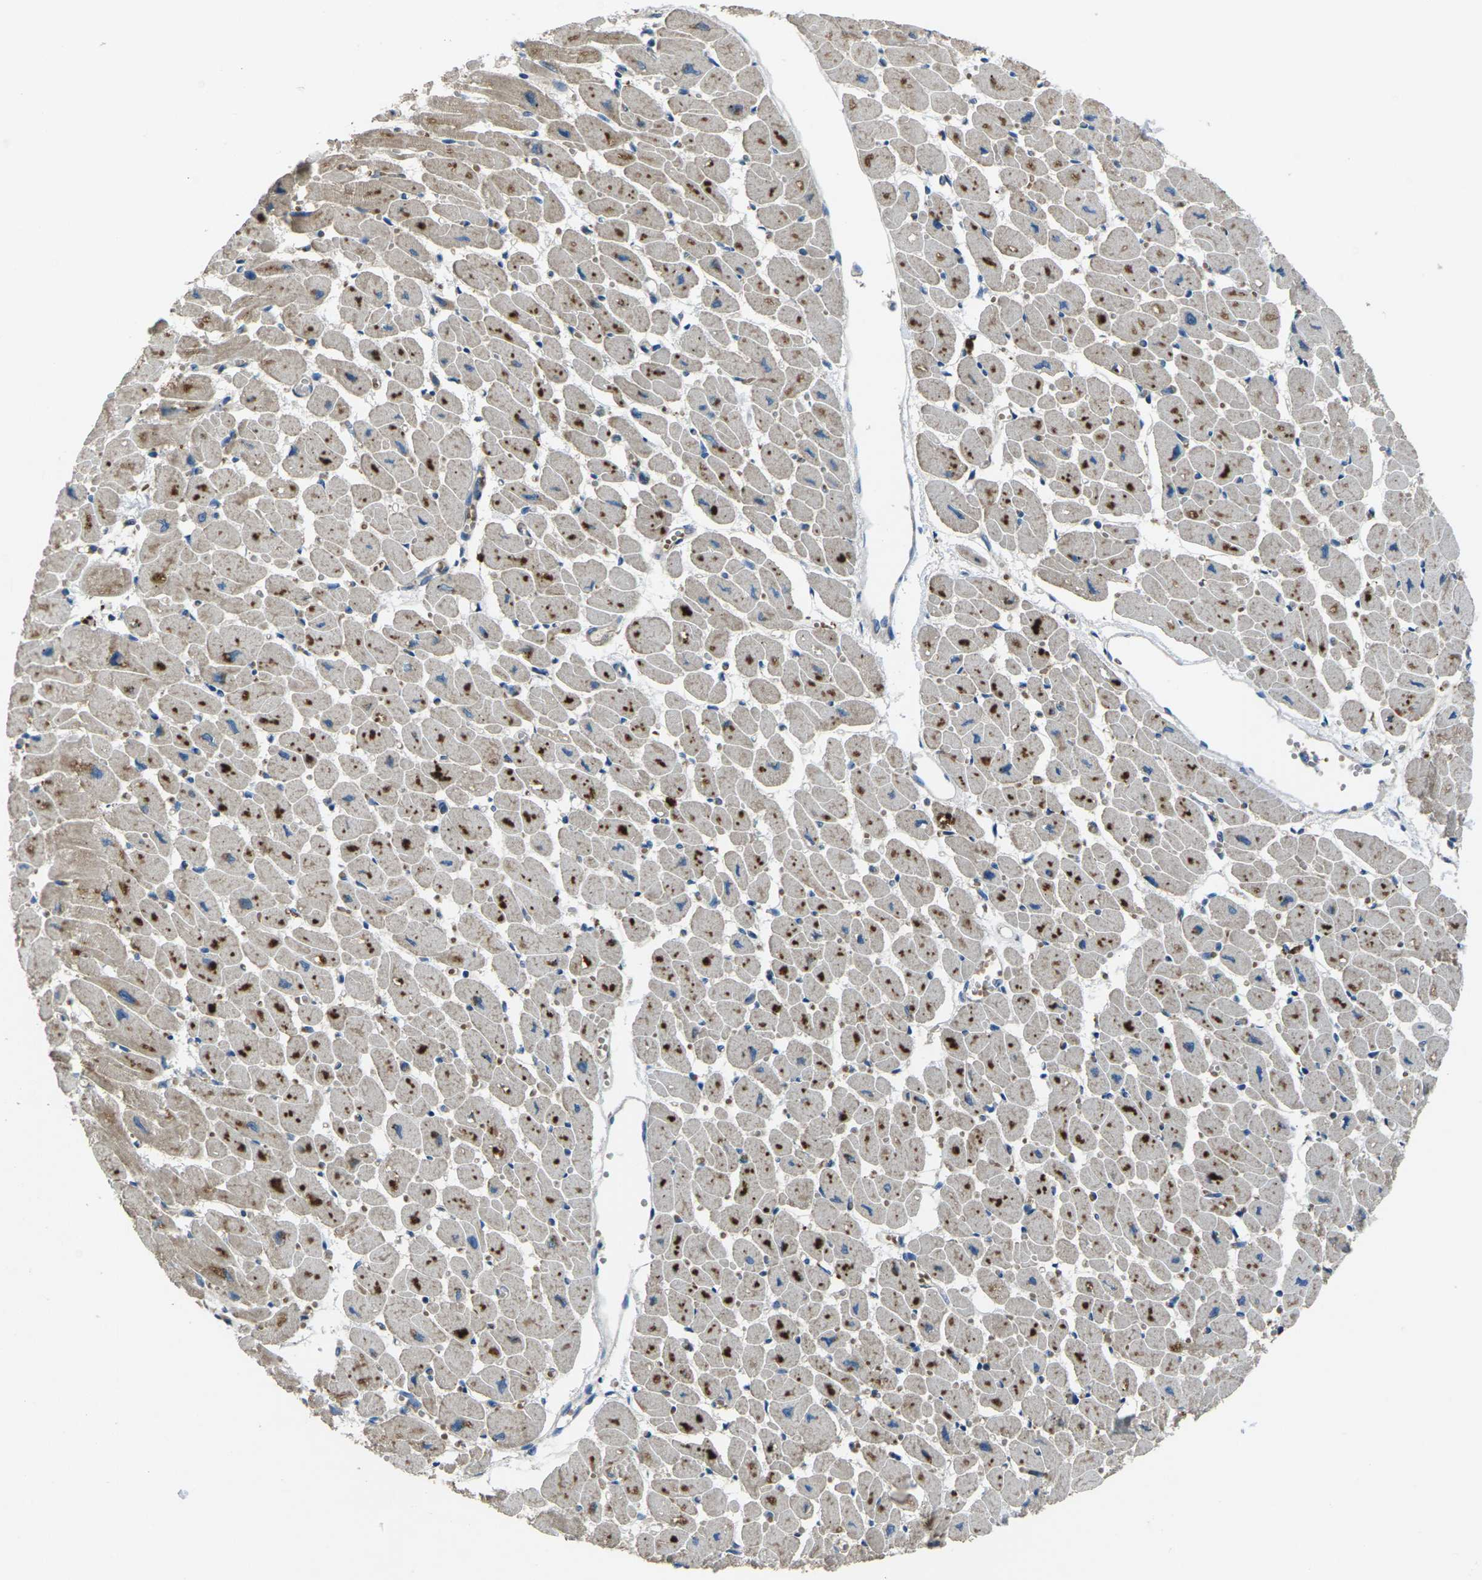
{"staining": {"intensity": "moderate", "quantity": ">75%", "location": "cytoplasmic/membranous"}, "tissue": "heart muscle", "cell_type": "Cardiomyocytes", "image_type": "normal", "snomed": [{"axis": "morphology", "description": "Normal tissue, NOS"}, {"axis": "topography", "description": "Heart"}], "caption": "The photomicrograph displays a brown stain indicating the presence of a protein in the cytoplasmic/membranous of cardiomyocytes in heart muscle. (DAB = brown stain, brightfield microscopy at high magnification).", "gene": "EDNRA", "patient": {"sex": "female", "age": 54}}